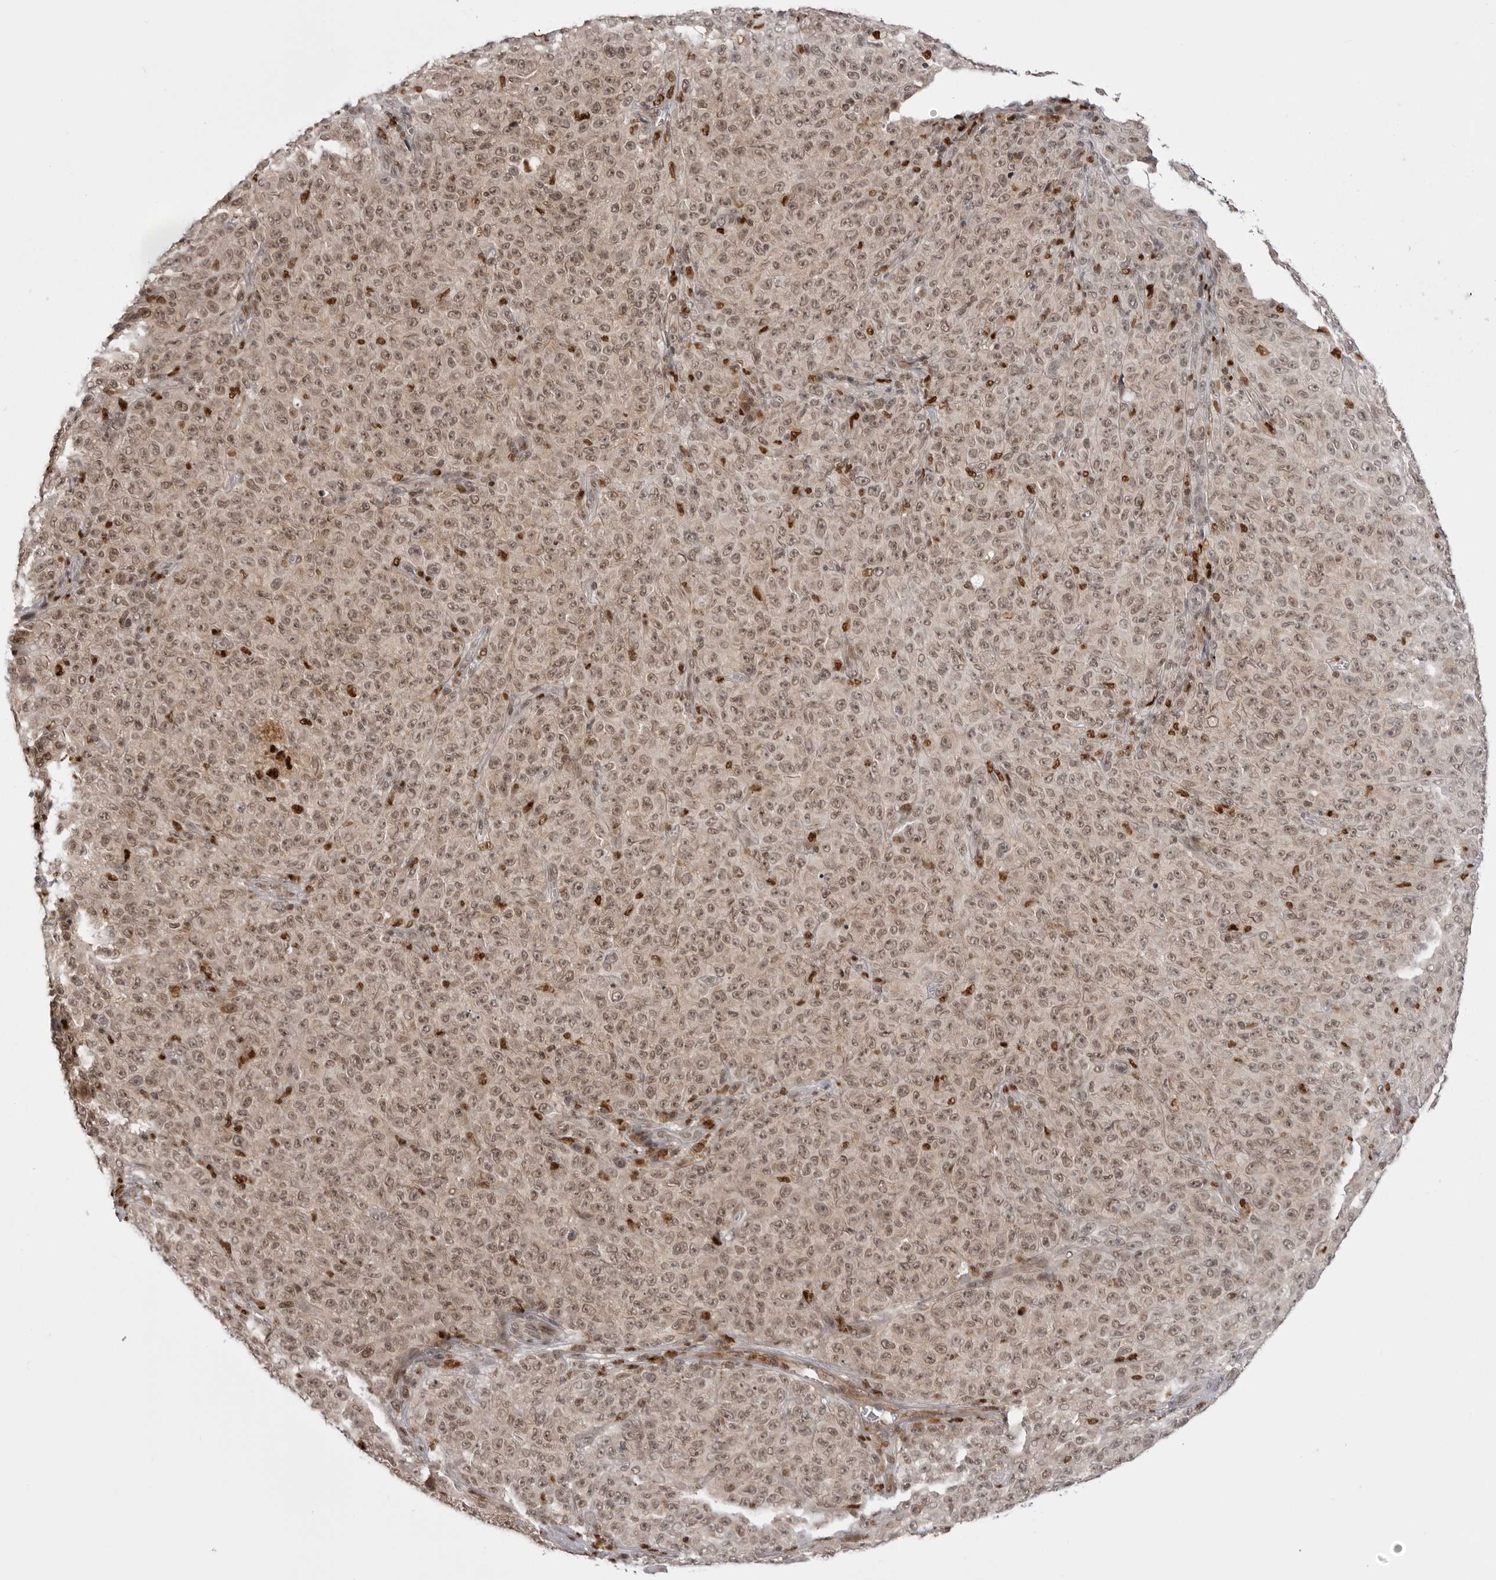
{"staining": {"intensity": "weak", "quantity": ">75%", "location": "nuclear"}, "tissue": "melanoma", "cell_type": "Tumor cells", "image_type": "cancer", "snomed": [{"axis": "morphology", "description": "Malignant melanoma, NOS"}, {"axis": "topography", "description": "Skin"}], "caption": "Protein staining exhibits weak nuclear positivity in about >75% of tumor cells in malignant melanoma.", "gene": "PTK2B", "patient": {"sex": "female", "age": 82}}